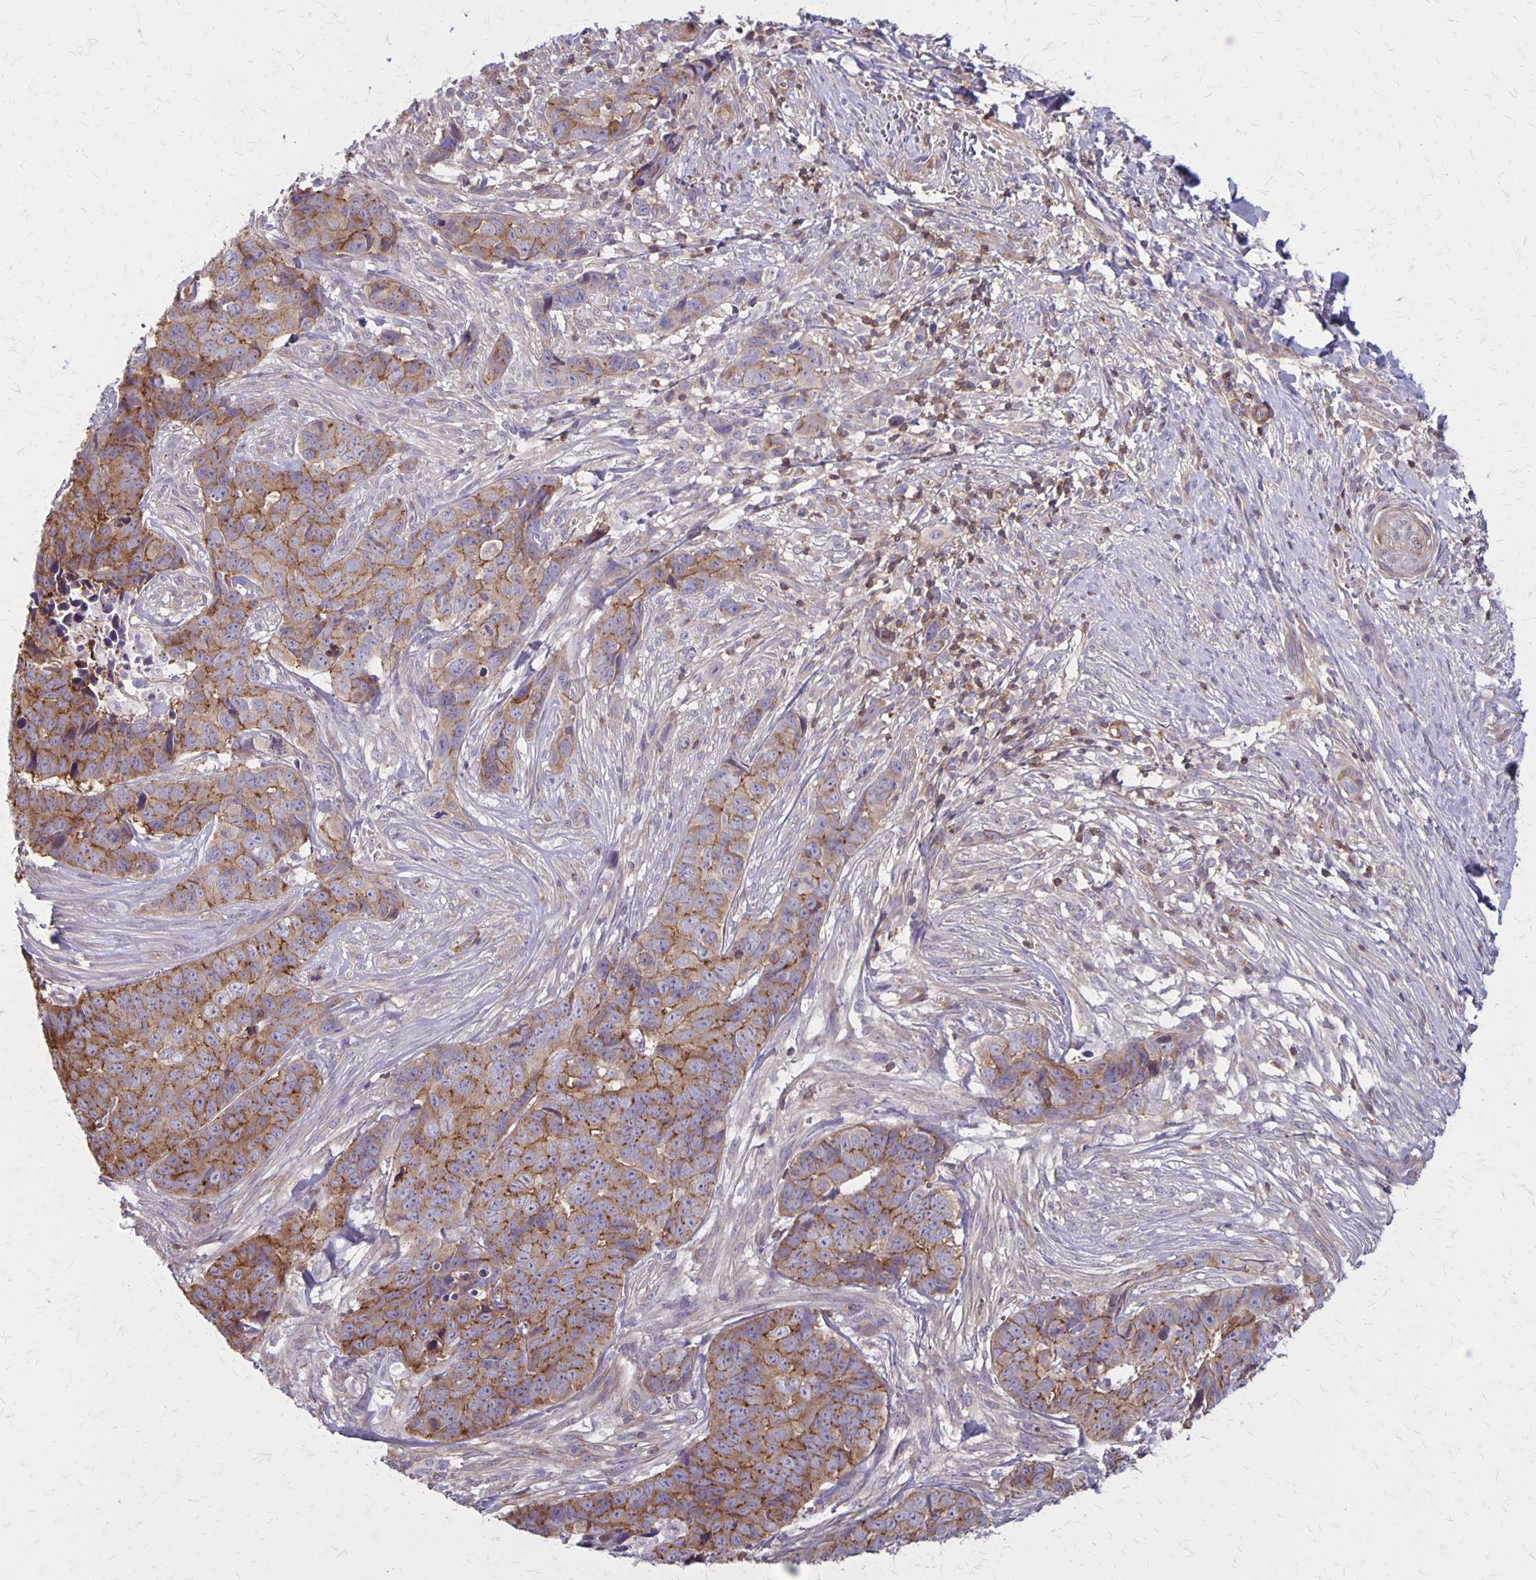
{"staining": {"intensity": "moderate", "quantity": ">75%", "location": "cytoplasmic/membranous"}, "tissue": "skin cancer", "cell_type": "Tumor cells", "image_type": "cancer", "snomed": [{"axis": "morphology", "description": "Basal cell carcinoma"}, {"axis": "topography", "description": "Skin"}], "caption": "Immunohistochemistry (IHC) photomicrograph of human skin cancer stained for a protein (brown), which reveals medium levels of moderate cytoplasmic/membranous expression in approximately >75% of tumor cells.", "gene": "SEPTIN5", "patient": {"sex": "female", "age": 82}}